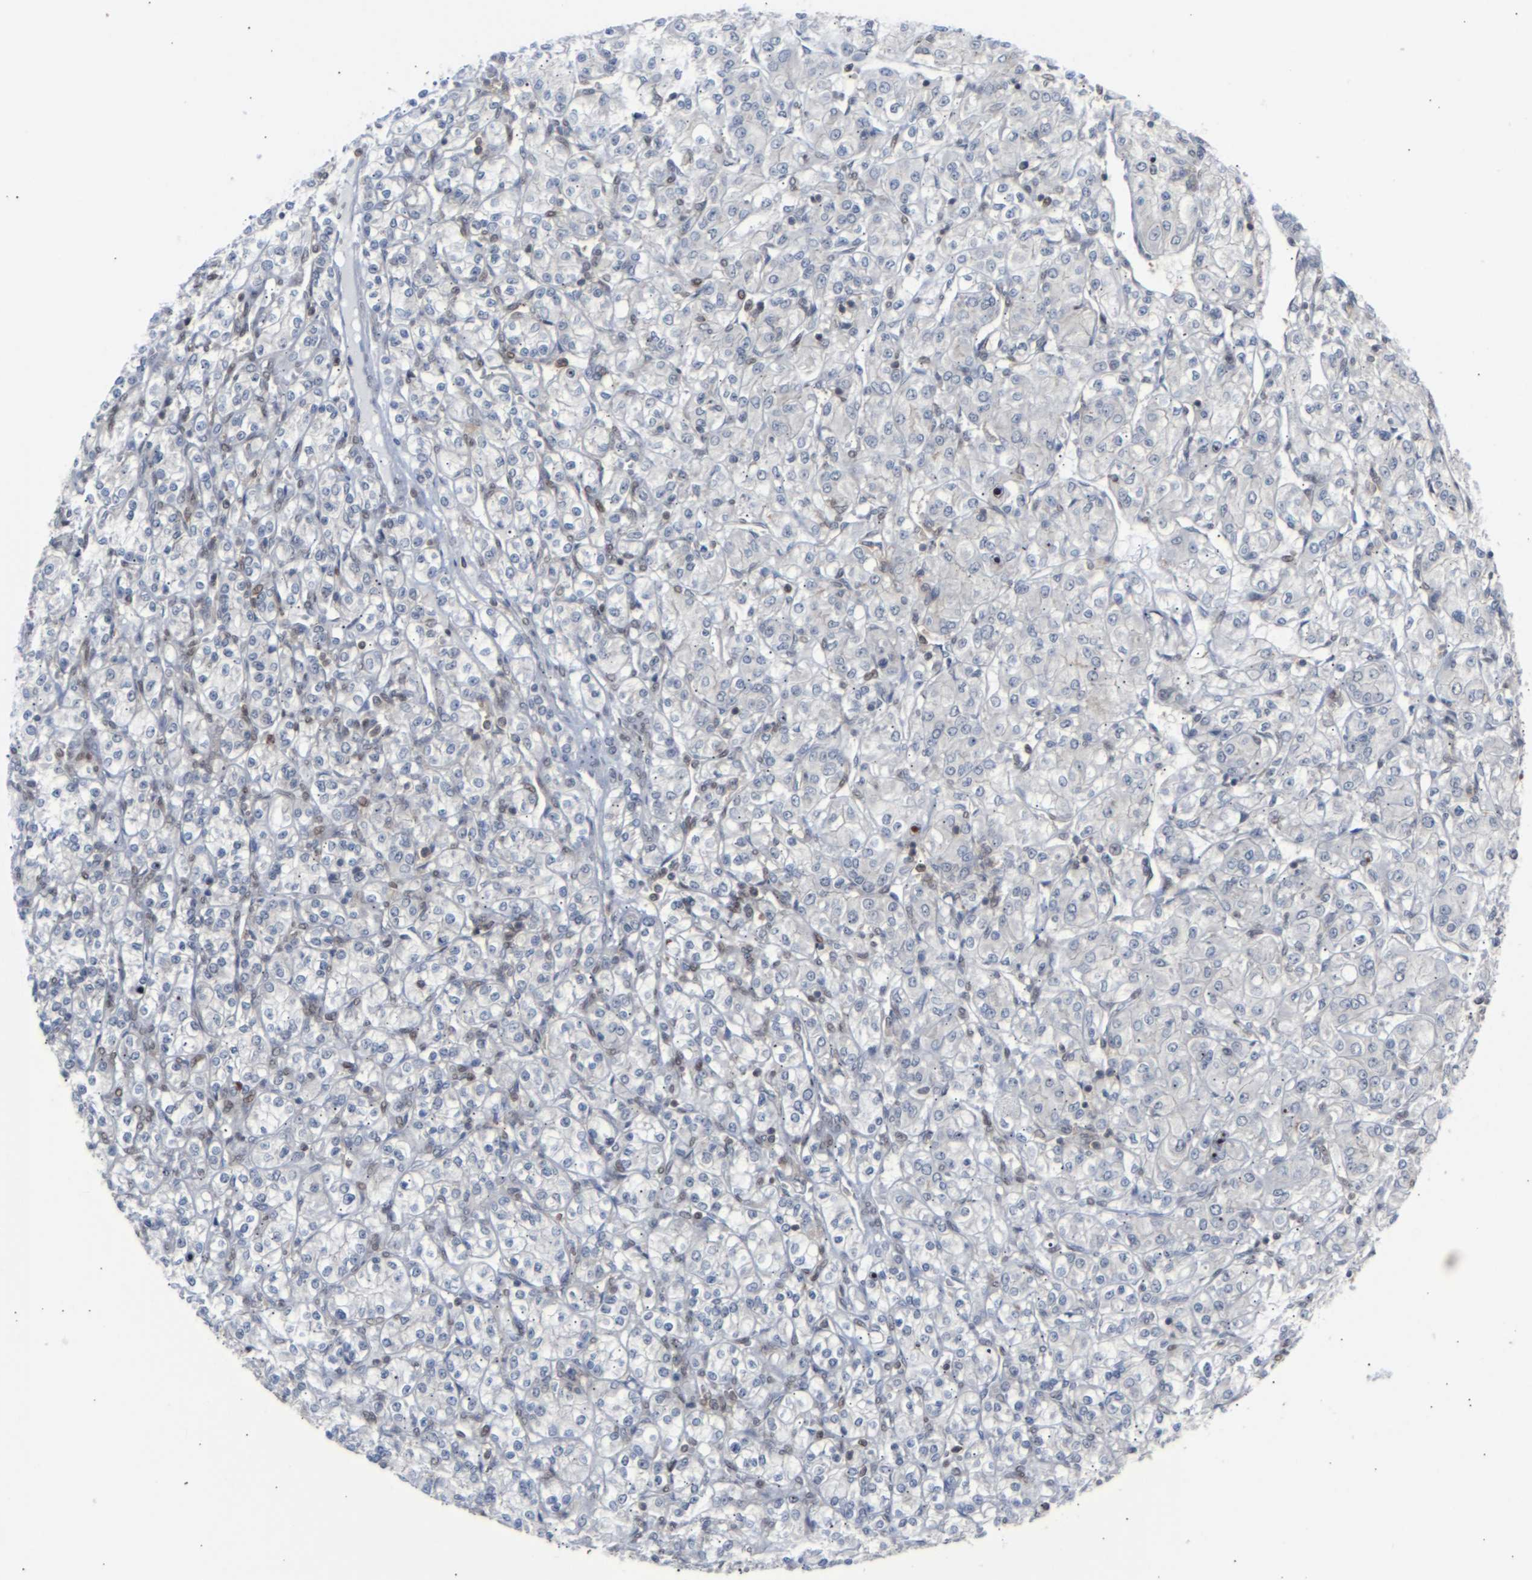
{"staining": {"intensity": "negative", "quantity": "none", "location": "none"}, "tissue": "renal cancer", "cell_type": "Tumor cells", "image_type": "cancer", "snomed": [{"axis": "morphology", "description": "Adenocarcinoma, NOS"}, {"axis": "topography", "description": "Kidney"}], "caption": "This is a photomicrograph of IHC staining of renal cancer, which shows no positivity in tumor cells. The staining is performed using DAB (3,3'-diaminobenzidine) brown chromogen with nuclei counter-stained in using hematoxylin.", "gene": "SSBP2", "patient": {"sex": "male", "age": 77}}